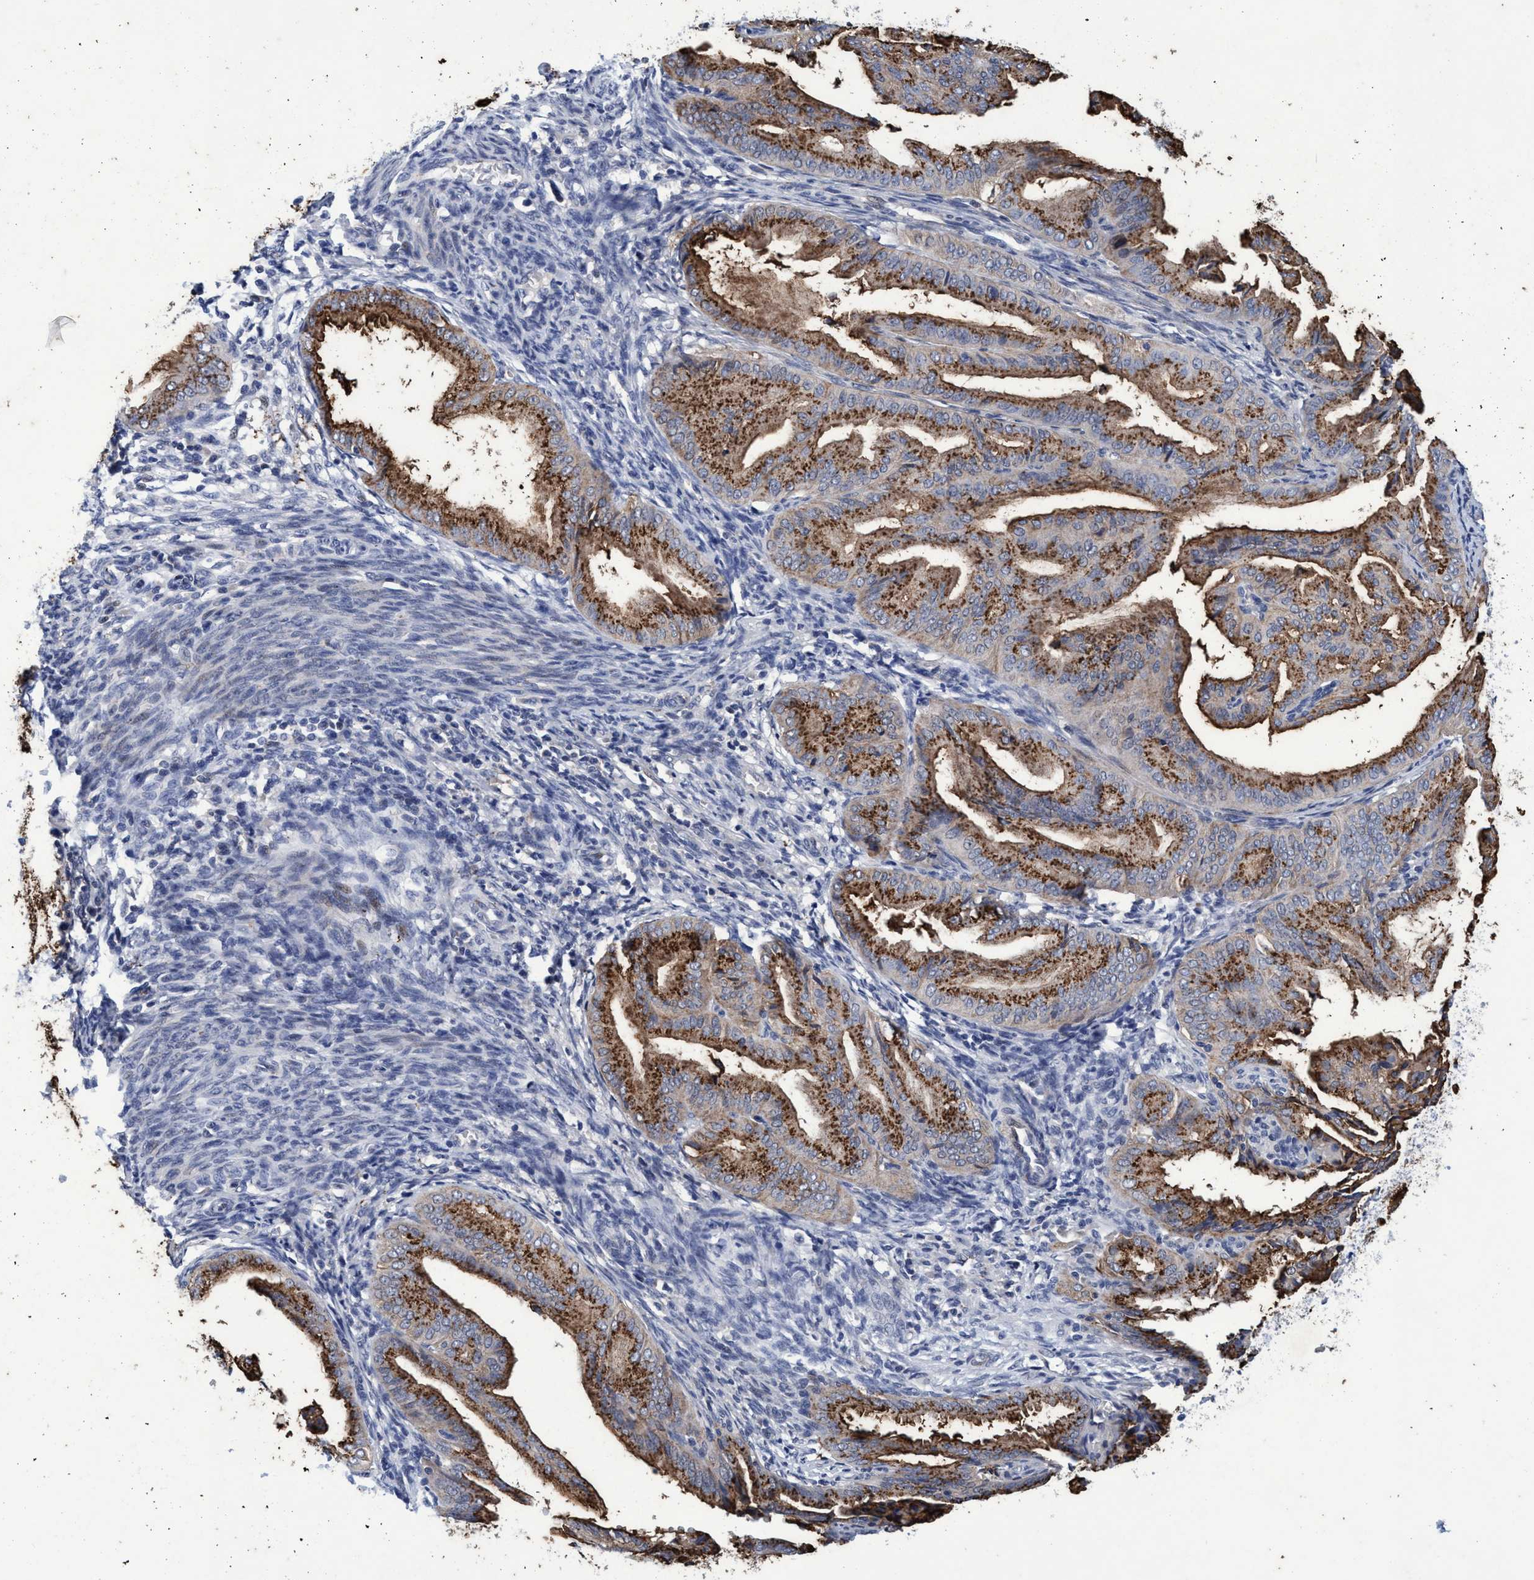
{"staining": {"intensity": "moderate", "quantity": ">75%", "location": "cytoplasmic/membranous"}, "tissue": "endometrial cancer", "cell_type": "Tumor cells", "image_type": "cancer", "snomed": [{"axis": "morphology", "description": "Adenocarcinoma, NOS"}, {"axis": "topography", "description": "Endometrium"}], "caption": "Immunohistochemical staining of adenocarcinoma (endometrial) displays moderate cytoplasmic/membranous protein staining in about >75% of tumor cells. (Stains: DAB in brown, nuclei in blue, Microscopy: brightfield microscopy at high magnification).", "gene": "GRB14", "patient": {"sex": "female", "age": 58}}